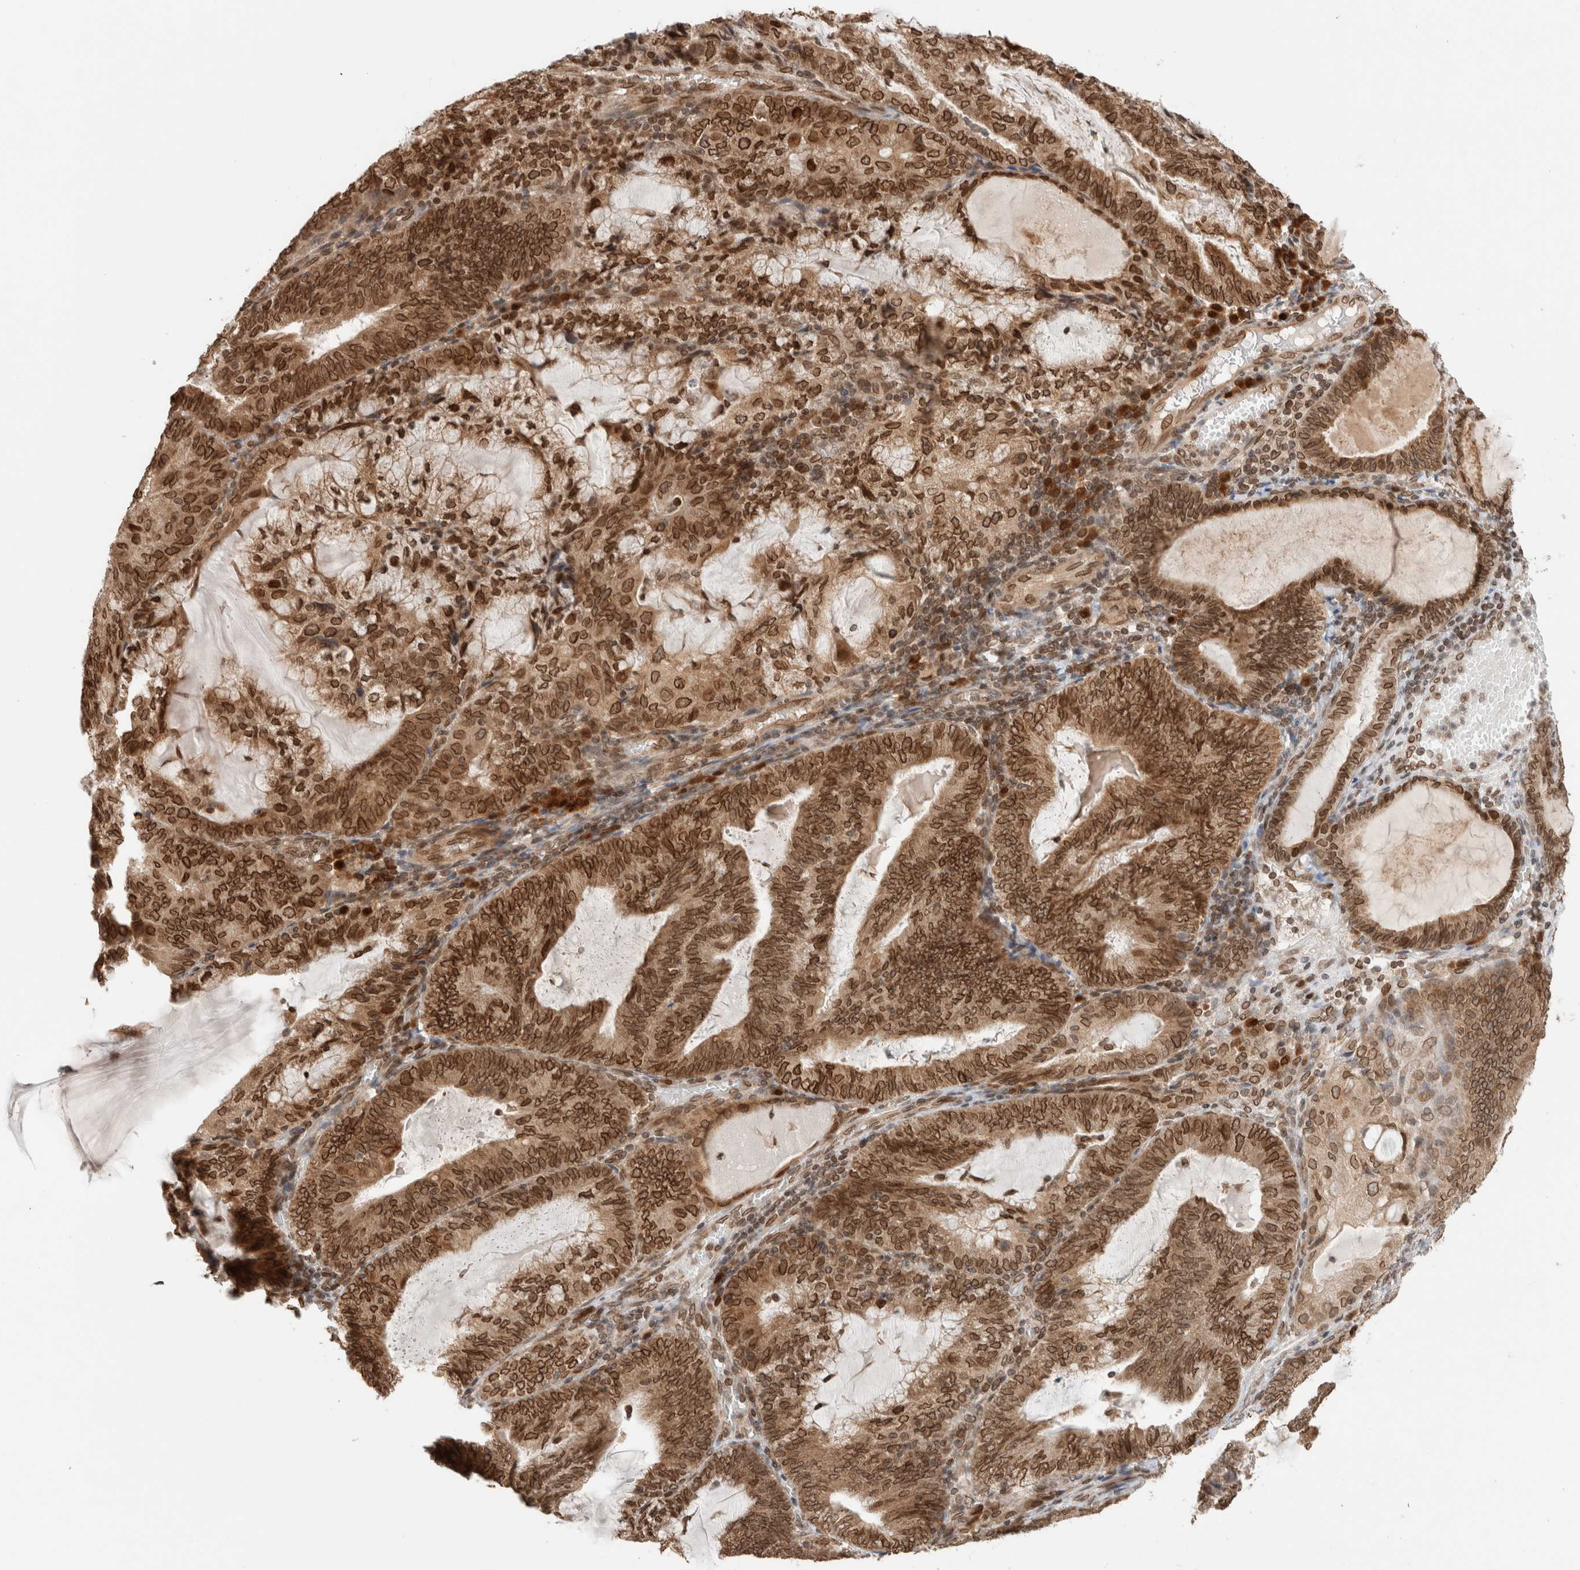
{"staining": {"intensity": "strong", "quantity": ">75%", "location": "cytoplasmic/membranous,nuclear"}, "tissue": "endometrial cancer", "cell_type": "Tumor cells", "image_type": "cancer", "snomed": [{"axis": "morphology", "description": "Adenocarcinoma, NOS"}, {"axis": "topography", "description": "Endometrium"}], "caption": "The photomicrograph shows a brown stain indicating the presence of a protein in the cytoplasmic/membranous and nuclear of tumor cells in endometrial adenocarcinoma.", "gene": "TPR", "patient": {"sex": "female", "age": 81}}